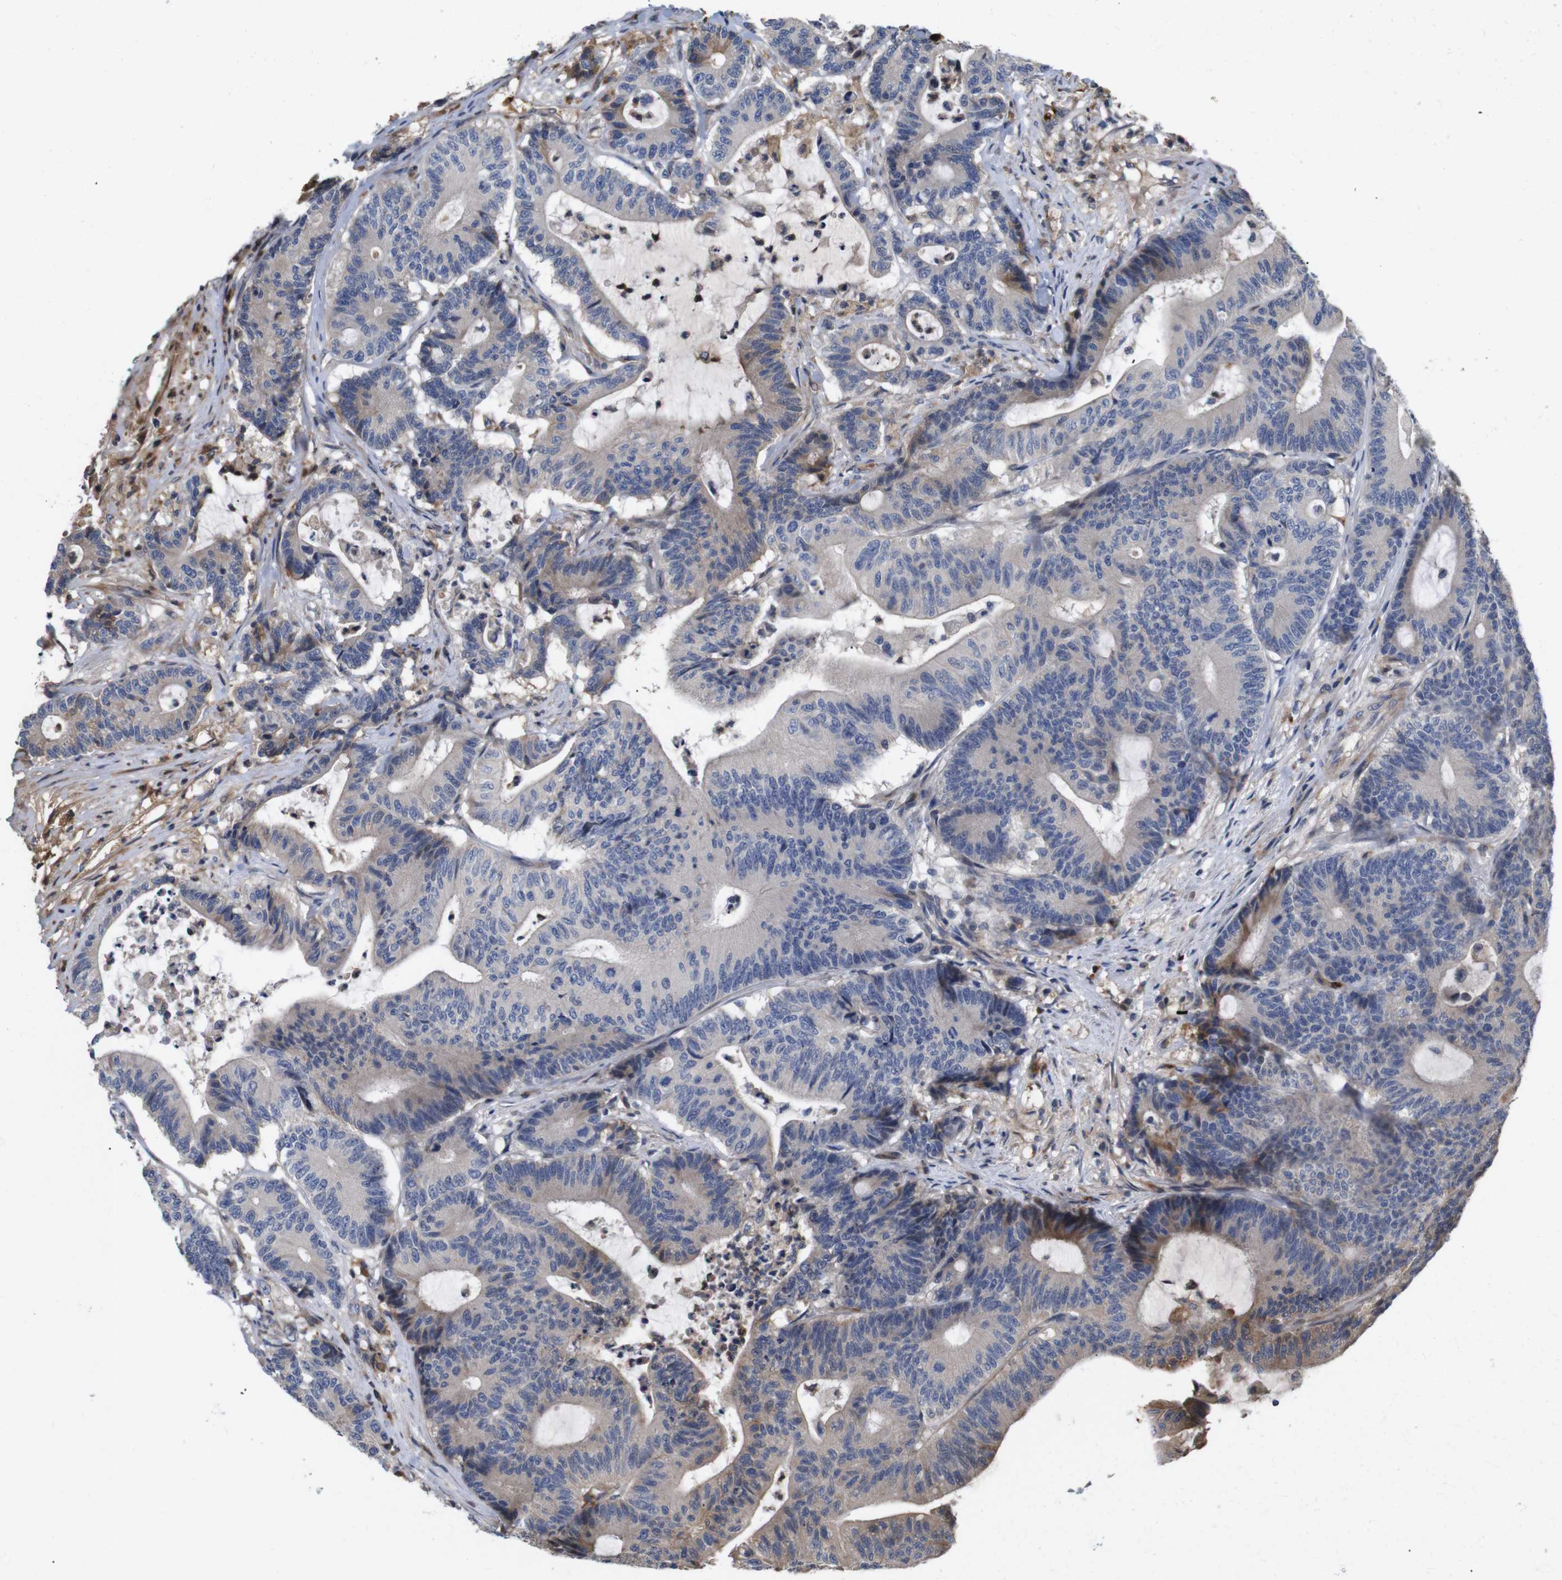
{"staining": {"intensity": "moderate", "quantity": "<25%", "location": "cytoplasmic/membranous"}, "tissue": "colorectal cancer", "cell_type": "Tumor cells", "image_type": "cancer", "snomed": [{"axis": "morphology", "description": "Adenocarcinoma, NOS"}, {"axis": "topography", "description": "Colon"}], "caption": "About <25% of tumor cells in human adenocarcinoma (colorectal) exhibit moderate cytoplasmic/membranous protein staining as visualized by brown immunohistochemical staining.", "gene": "SPRY3", "patient": {"sex": "female", "age": 84}}